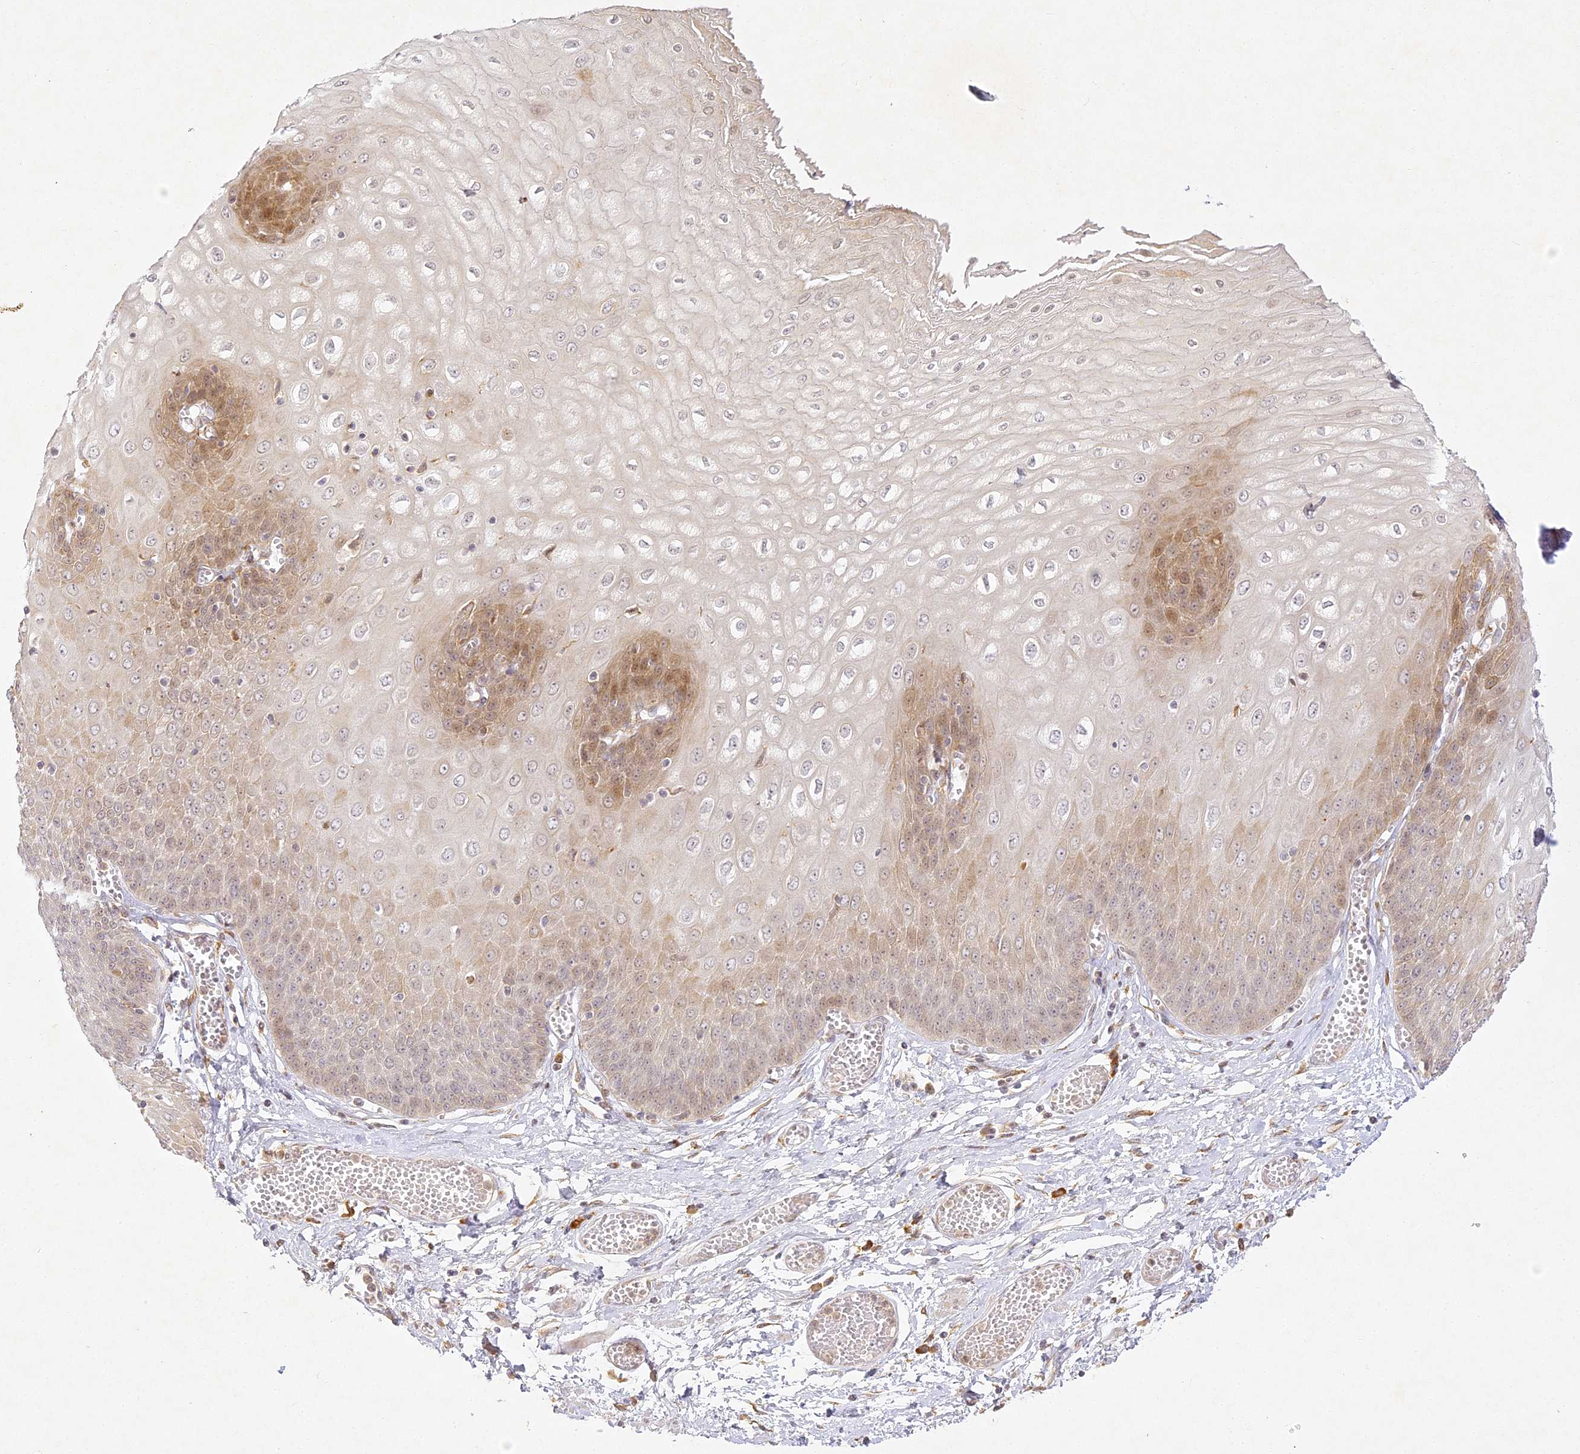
{"staining": {"intensity": "moderate", "quantity": "25%-75%", "location": "cytoplasmic/membranous,nuclear"}, "tissue": "esophagus", "cell_type": "Squamous epithelial cells", "image_type": "normal", "snomed": [{"axis": "morphology", "description": "Normal tissue, NOS"}, {"axis": "topography", "description": "Esophagus"}], "caption": "Immunohistochemistry (IHC) (DAB) staining of benign human esophagus exhibits moderate cytoplasmic/membranous,nuclear protein expression in about 25%-75% of squamous epithelial cells.", "gene": "SLC30A5", "patient": {"sex": "male", "age": 60}}